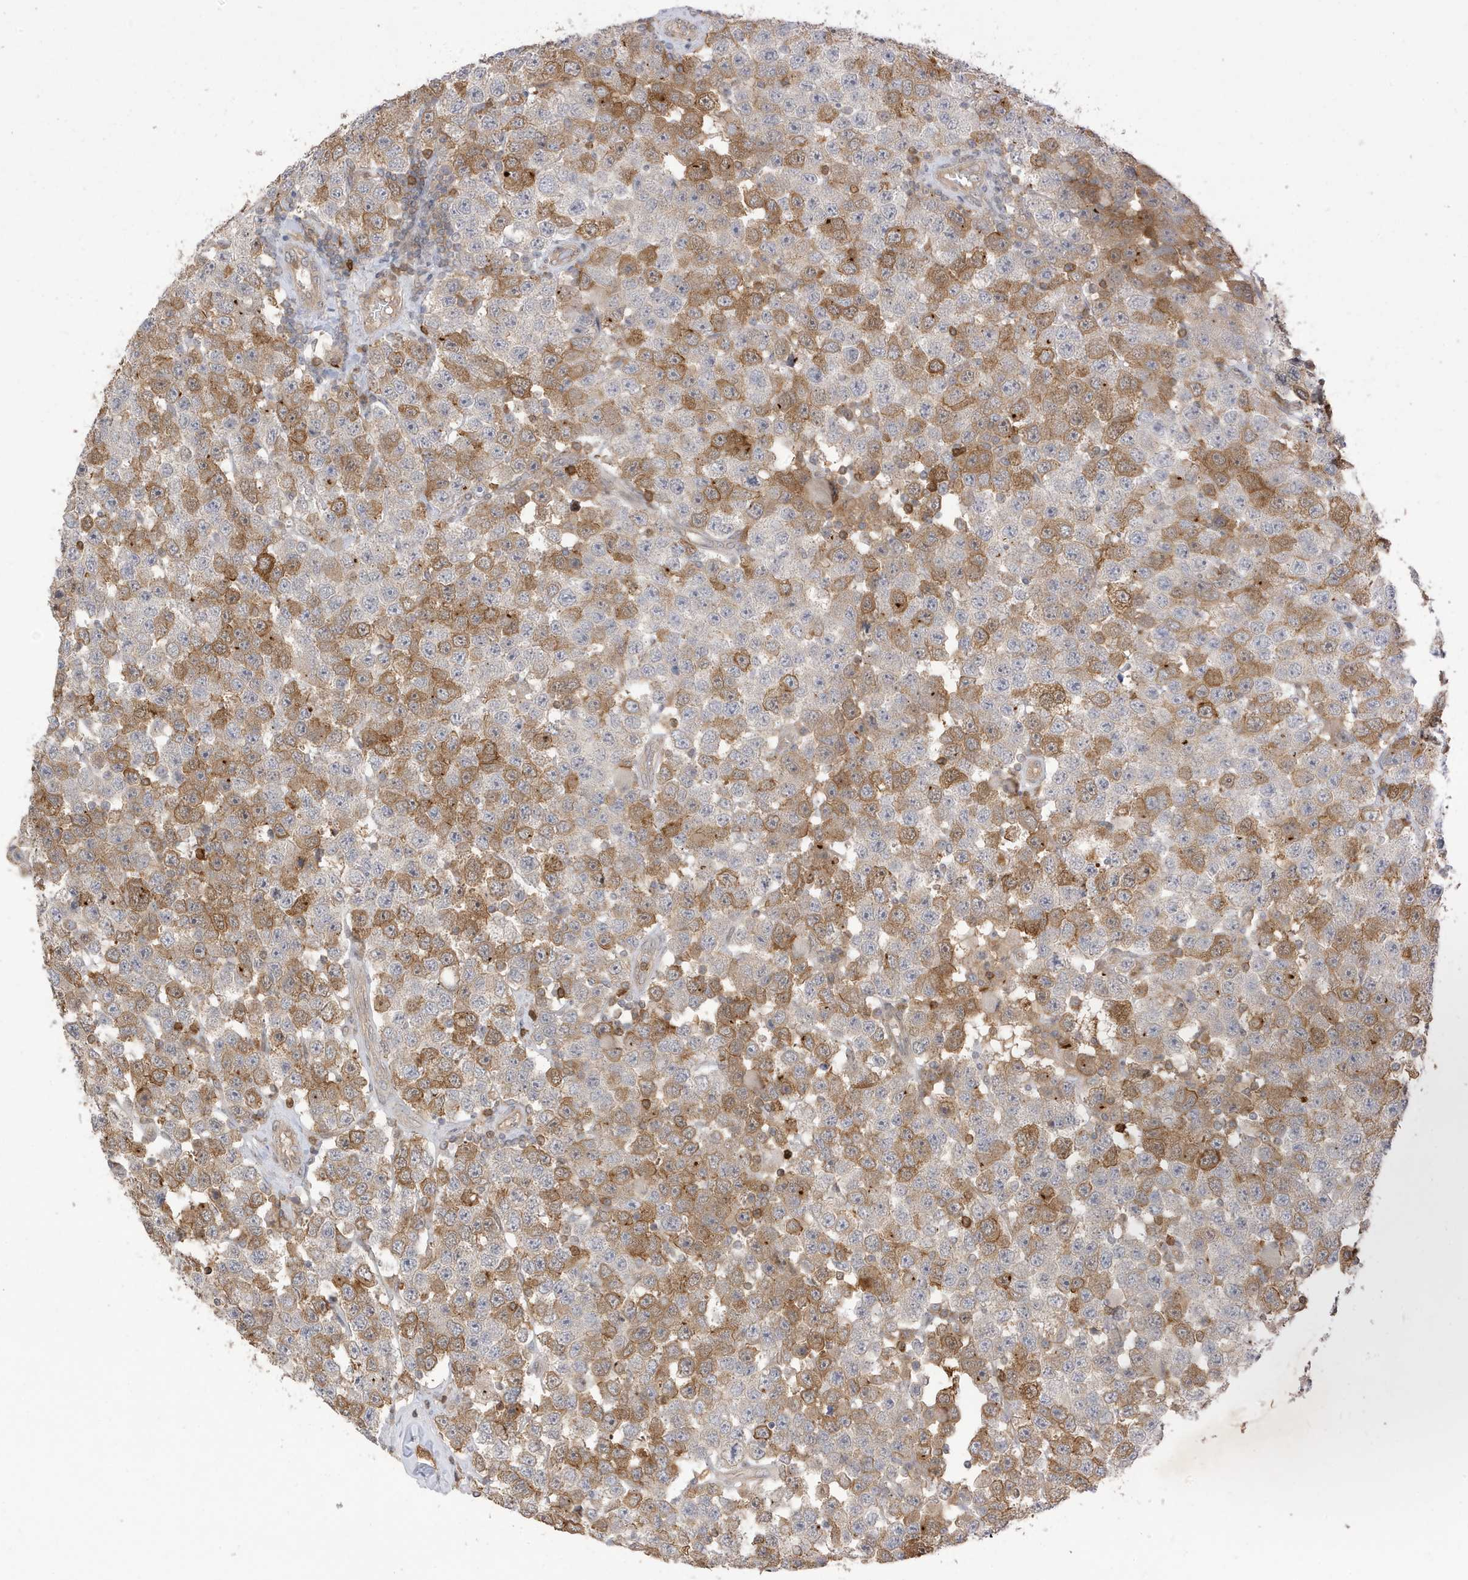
{"staining": {"intensity": "moderate", "quantity": "25%-75%", "location": "cytoplasmic/membranous"}, "tissue": "testis cancer", "cell_type": "Tumor cells", "image_type": "cancer", "snomed": [{"axis": "morphology", "description": "Seminoma, NOS"}, {"axis": "topography", "description": "Testis"}], "caption": "Approximately 25%-75% of tumor cells in human seminoma (testis) display moderate cytoplasmic/membranous protein positivity as visualized by brown immunohistochemical staining.", "gene": "TAB3", "patient": {"sex": "male", "age": 28}}